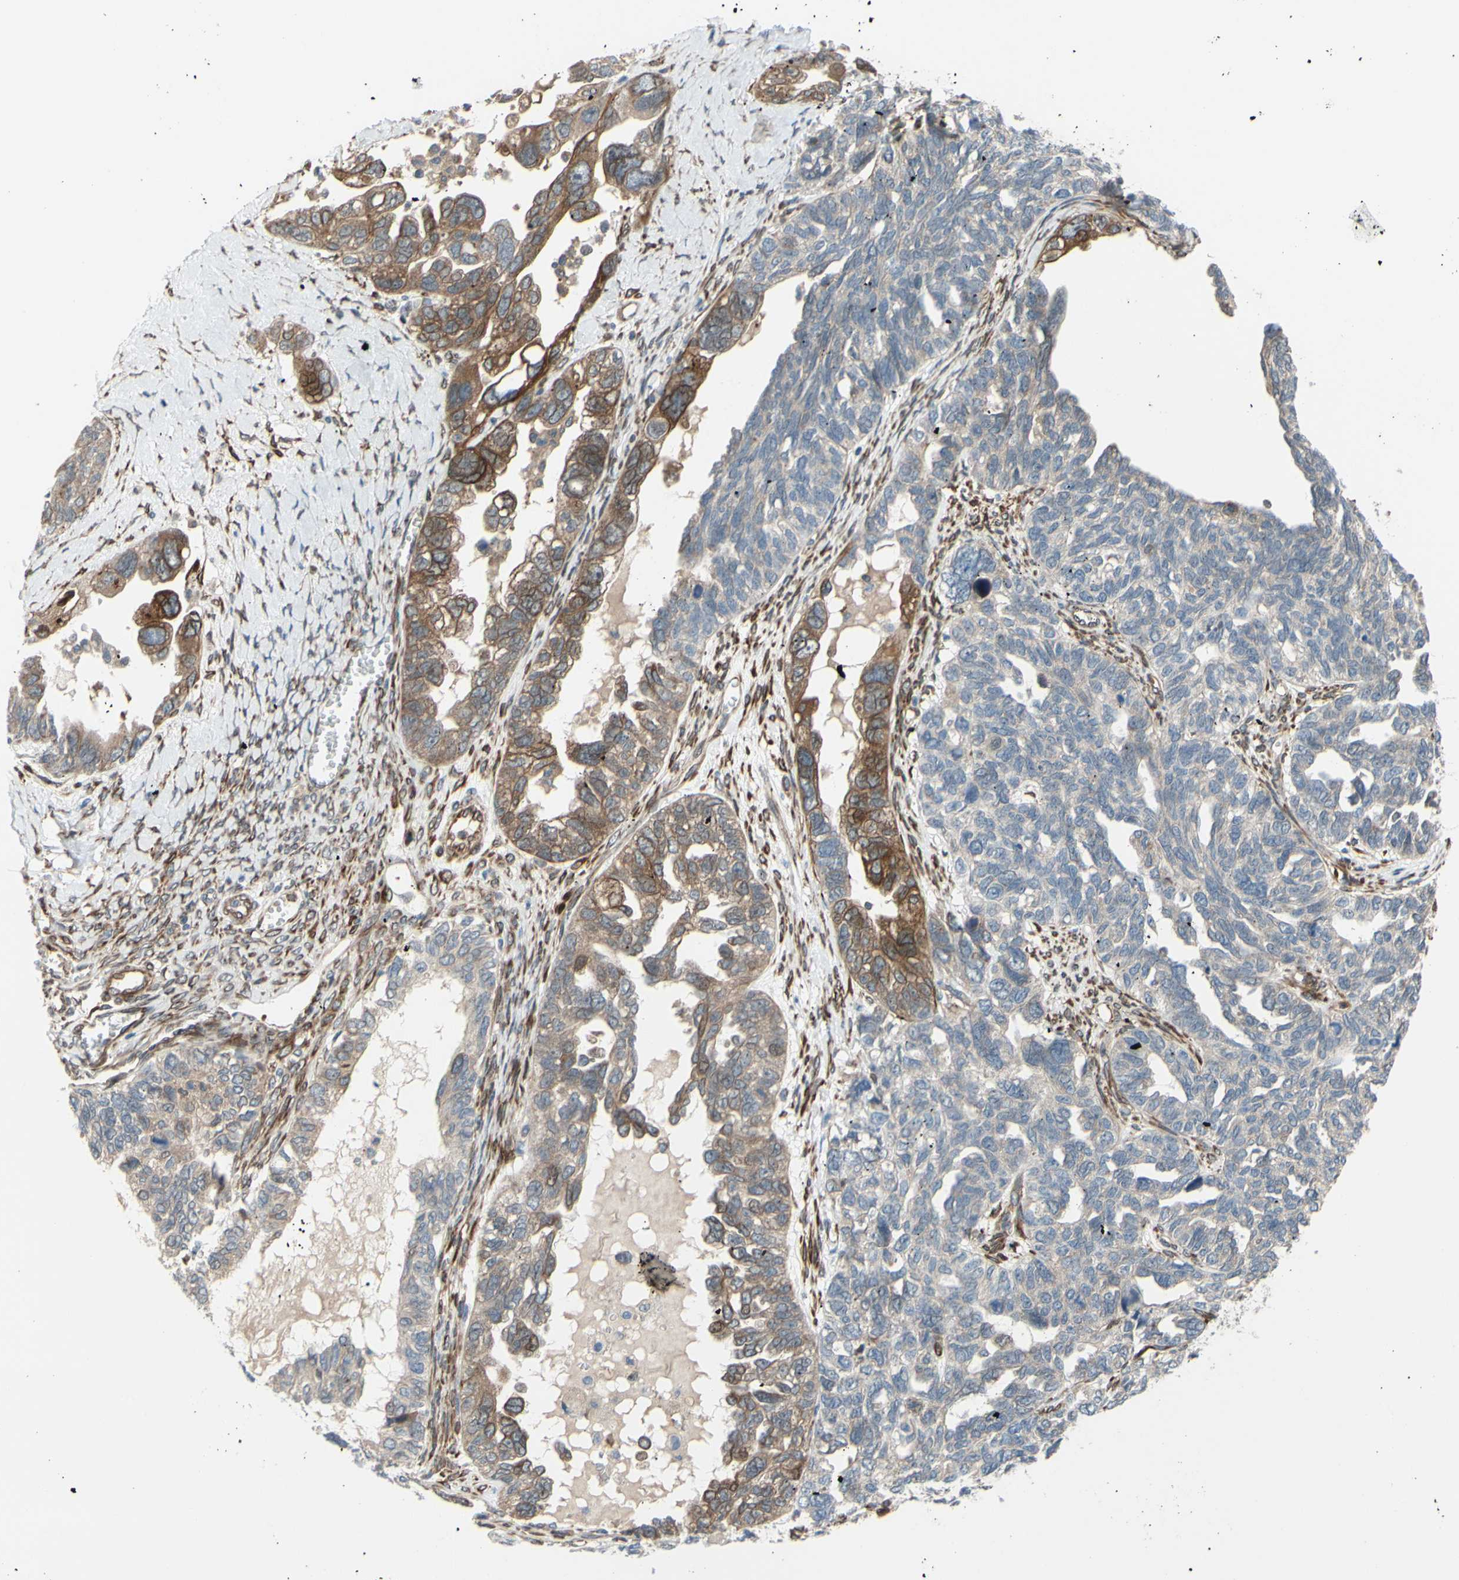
{"staining": {"intensity": "moderate", "quantity": "25%-75%", "location": "cytoplasmic/membranous"}, "tissue": "ovarian cancer", "cell_type": "Tumor cells", "image_type": "cancer", "snomed": [{"axis": "morphology", "description": "Cystadenocarcinoma, serous, NOS"}, {"axis": "topography", "description": "Ovary"}], "caption": "Tumor cells exhibit medium levels of moderate cytoplasmic/membranous staining in about 25%-75% of cells in human ovarian cancer (serous cystadenocarcinoma). The staining was performed using DAB to visualize the protein expression in brown, while the nuclei were stained in blue with hematoxylin (Magnification: 20x).", "gene": "PRAF2", "patient": {"sex": "female", "age": 79}}